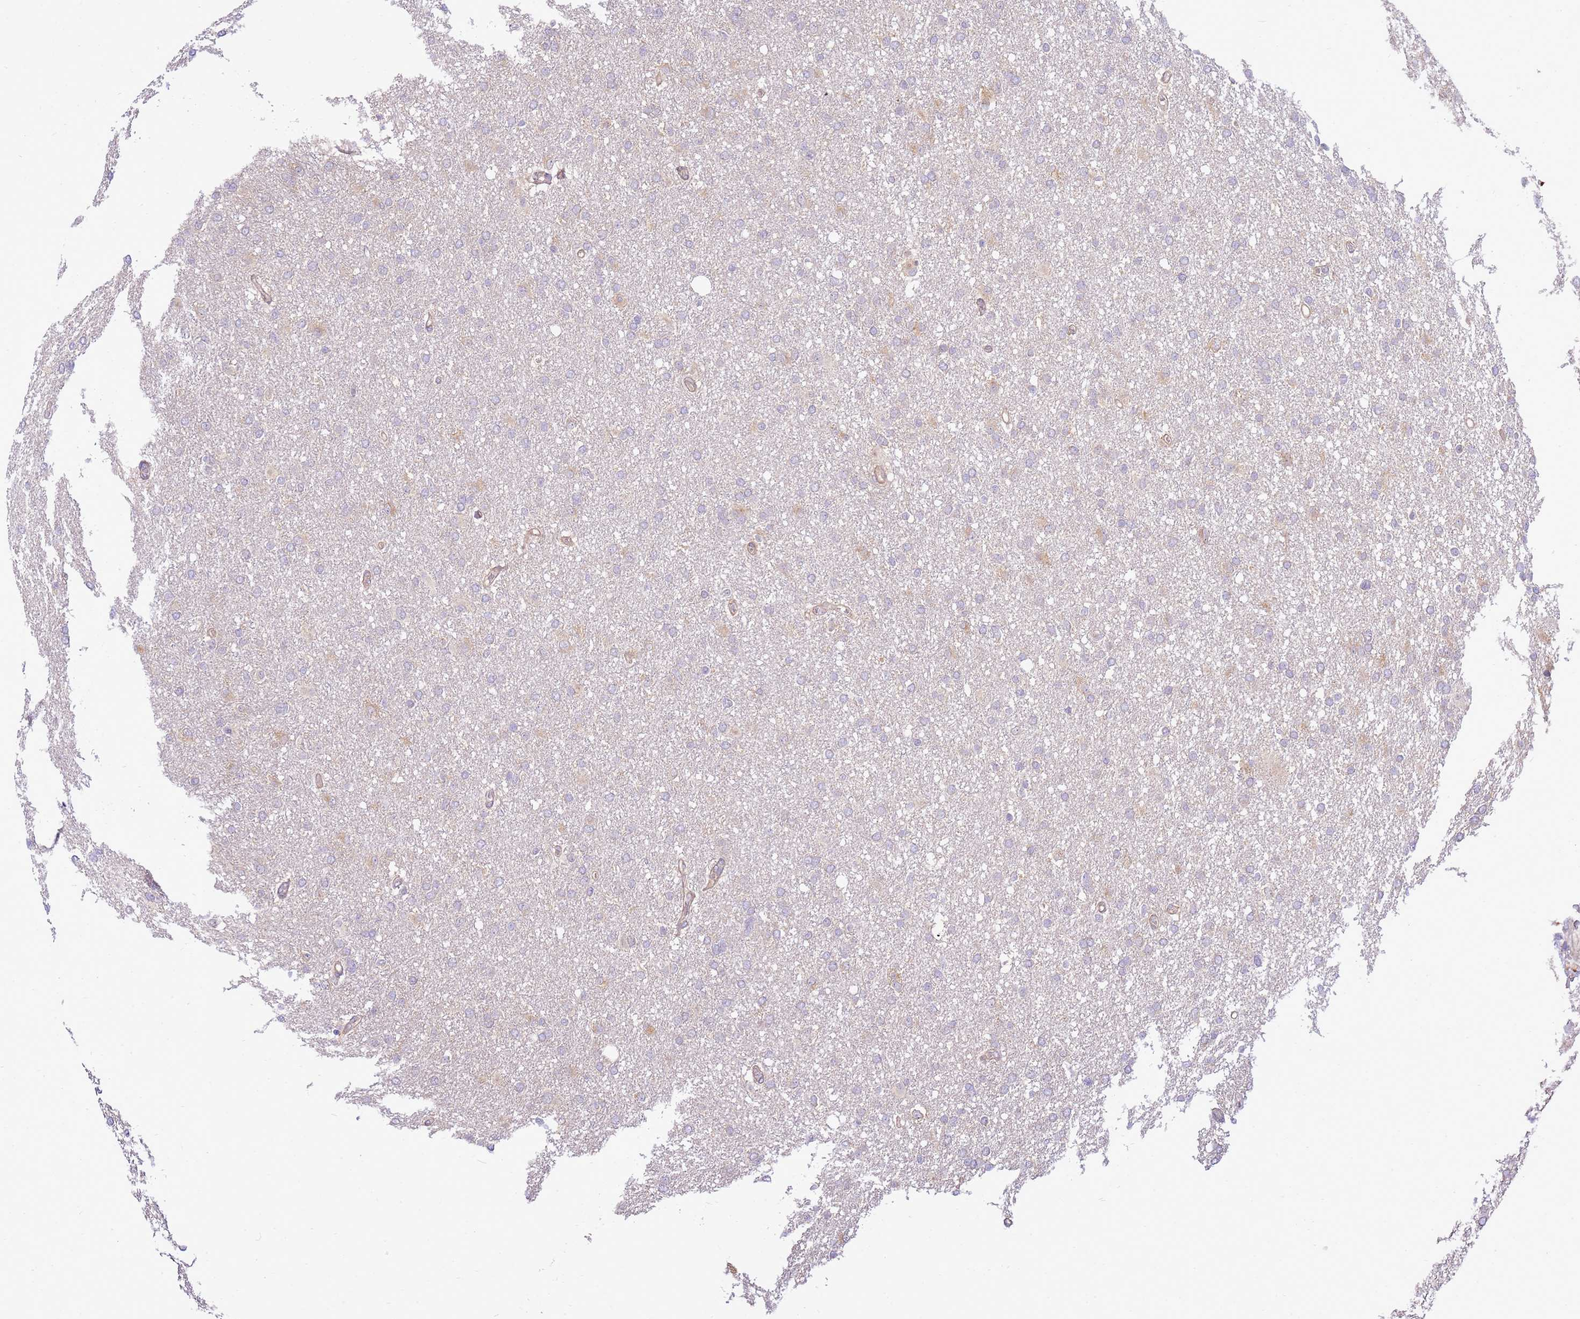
{"staining": {"intensity": "negative", "quantity": "none", "location": "none"}, "tissue": "glioma", "cell_type": "Tumor cells", "image_type": "cancer", "snomed": [{"axis": "morphology", "description": "Glioma, malignant, High grade"}, {"axis": "topography", "description": "Cerebral cortex"}], "caption": "The histopathology image shows no staining of tumor cells in malignant glioma (high-grade).", "gene": "SCARA3", "patient": {"sex": "female", "age": 36}}